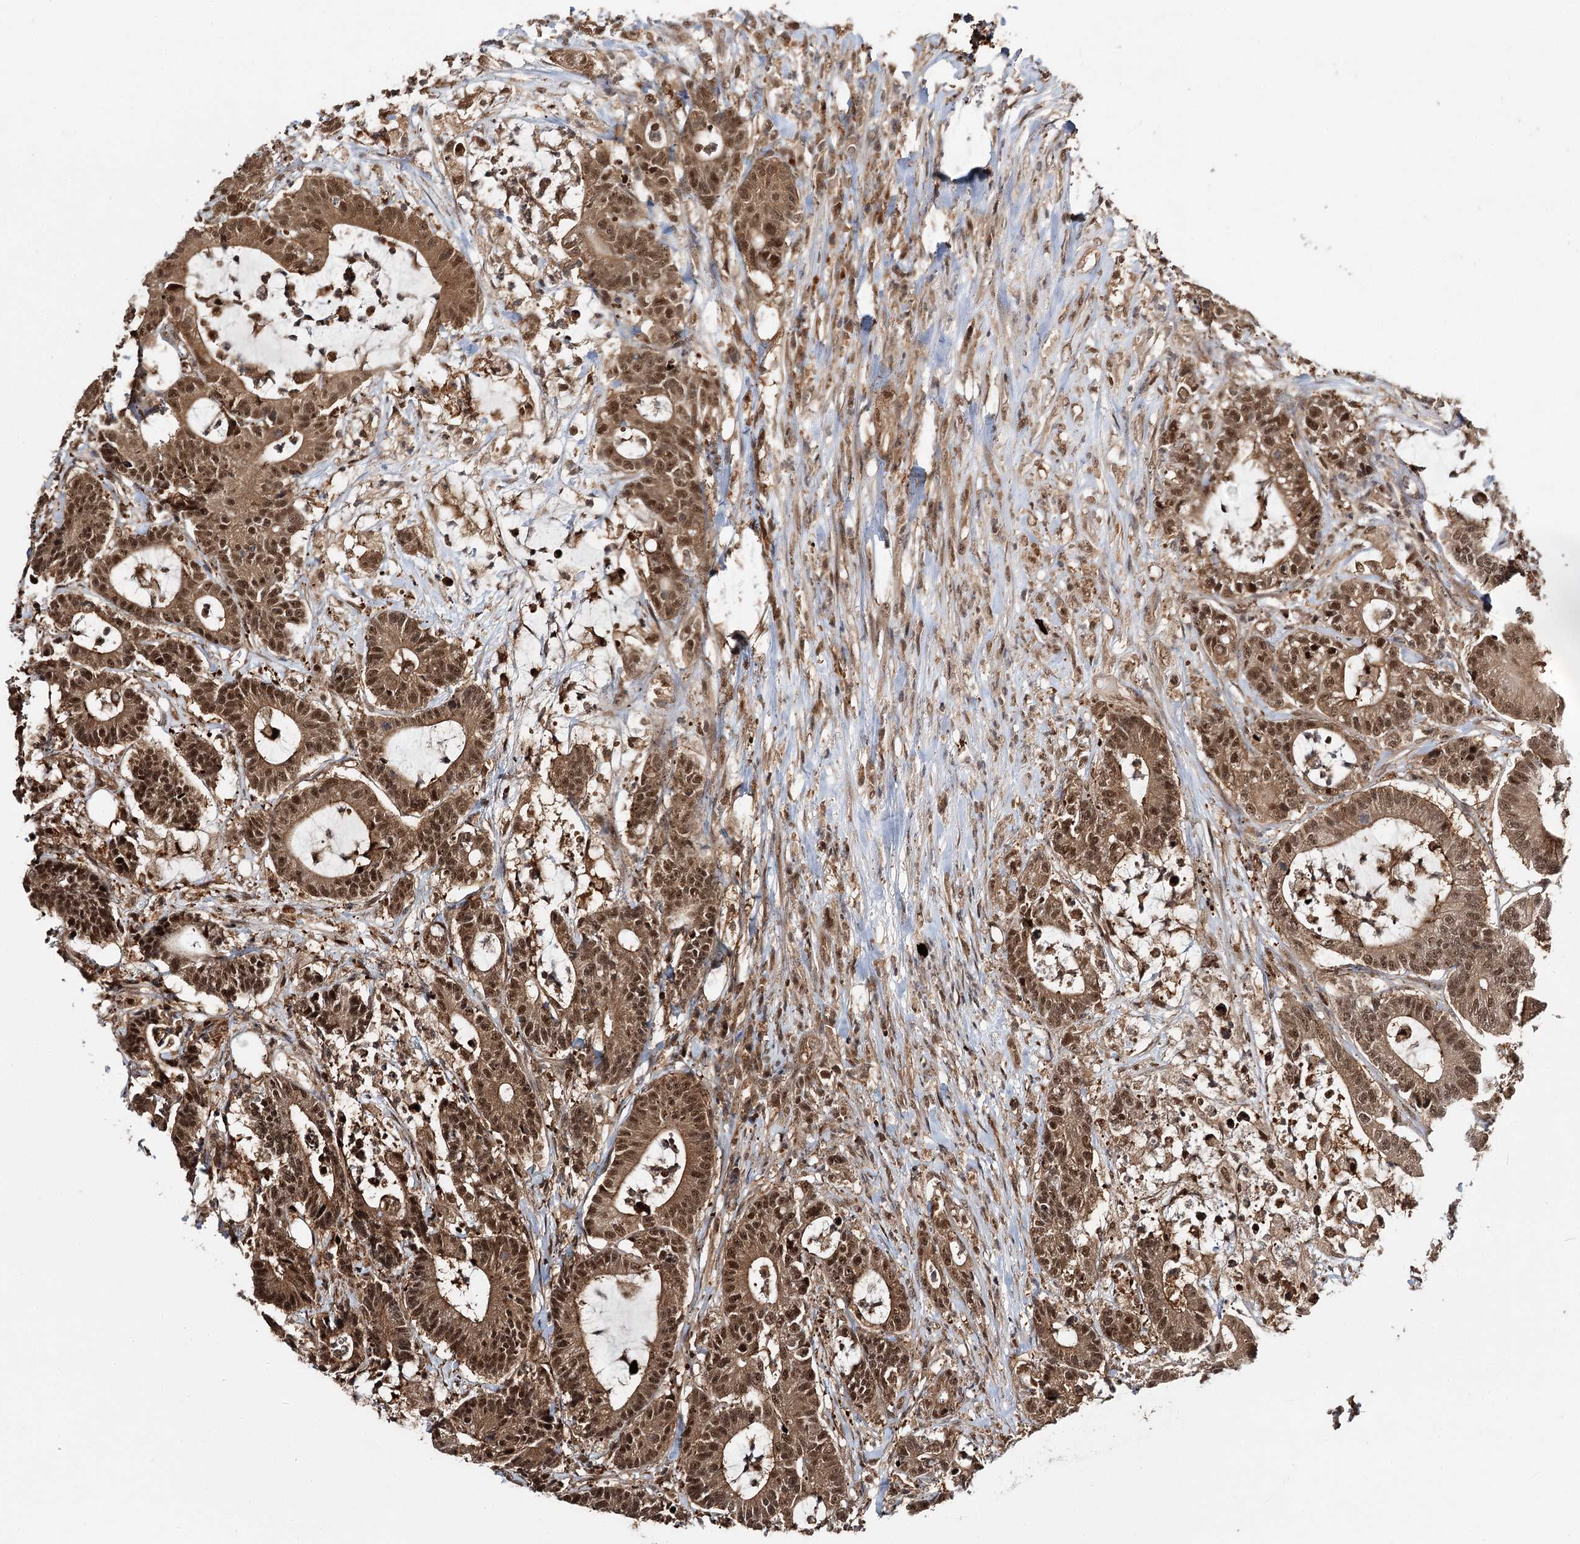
{"staining": {"intensity": "moderate", "quantity": ">75%", "location": "cytoplasmic/membranous,nuclear"}, "tissue": "colorectal cancer", "cell_type": "Tumor cells", "image_type": "cancer", "snomed": [{"axis": "morphology", "description": "Adenocarcinoma, NOS"}, {"axis": "topography", "description": "Colon"}], "caption": "Colorectal cancer (adenocarcinoma) stained with a protein marker reveals moderate staining in tumor cells.", "gene": "N6AMT1", "patient": {"sex": "female", "age": 84}}